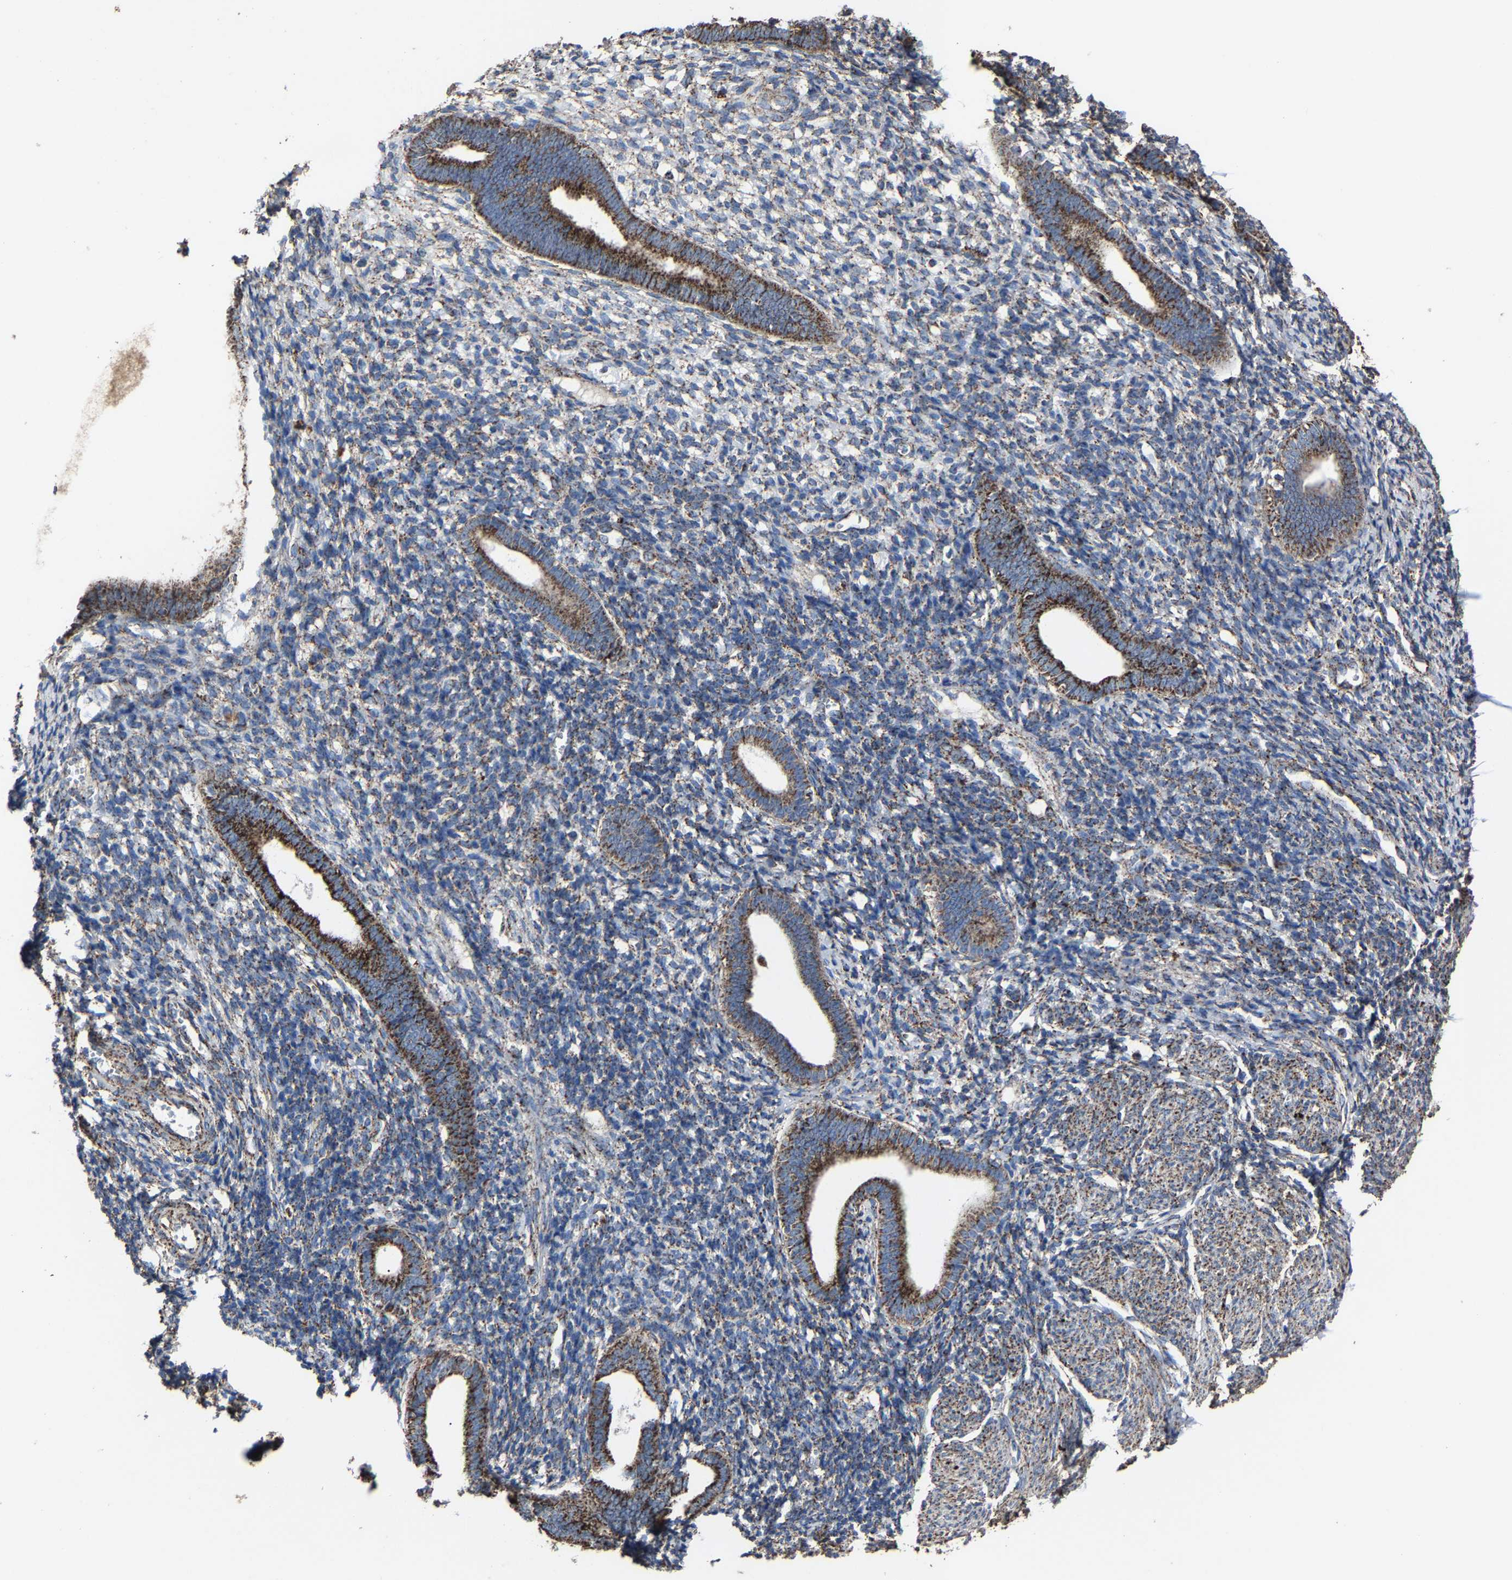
{"staining": {"intensity": "moderate", "quantity": ">75%", "location": "cytoplasmic/membranous"}, "tissue": "endometrium", "cell_type": "Cells in endometrial stroma", "image_type": "normal", "snomed": [{"axis": "morphology", "description": "Normal tissue, NOS"}, {"axis": "morphology", "description": "Adenocarcinoma, NOS"}, {"axis": "topography", "description": "Endometrium"}], "caption": "Immunohistochemical staining of benign human endometrium reveals moderate cytoplasmic/membranous protein expression in about >75% of cells in endometrial stroma. The staining is performed using DAB (3,3'-diaminobenzidine) brown chromogen to label protein expression. The nuclei are counter-stained blue using hematoxylin.", "gene": "NDUFV3", "patient": {"sex": "female", "age": 57}}